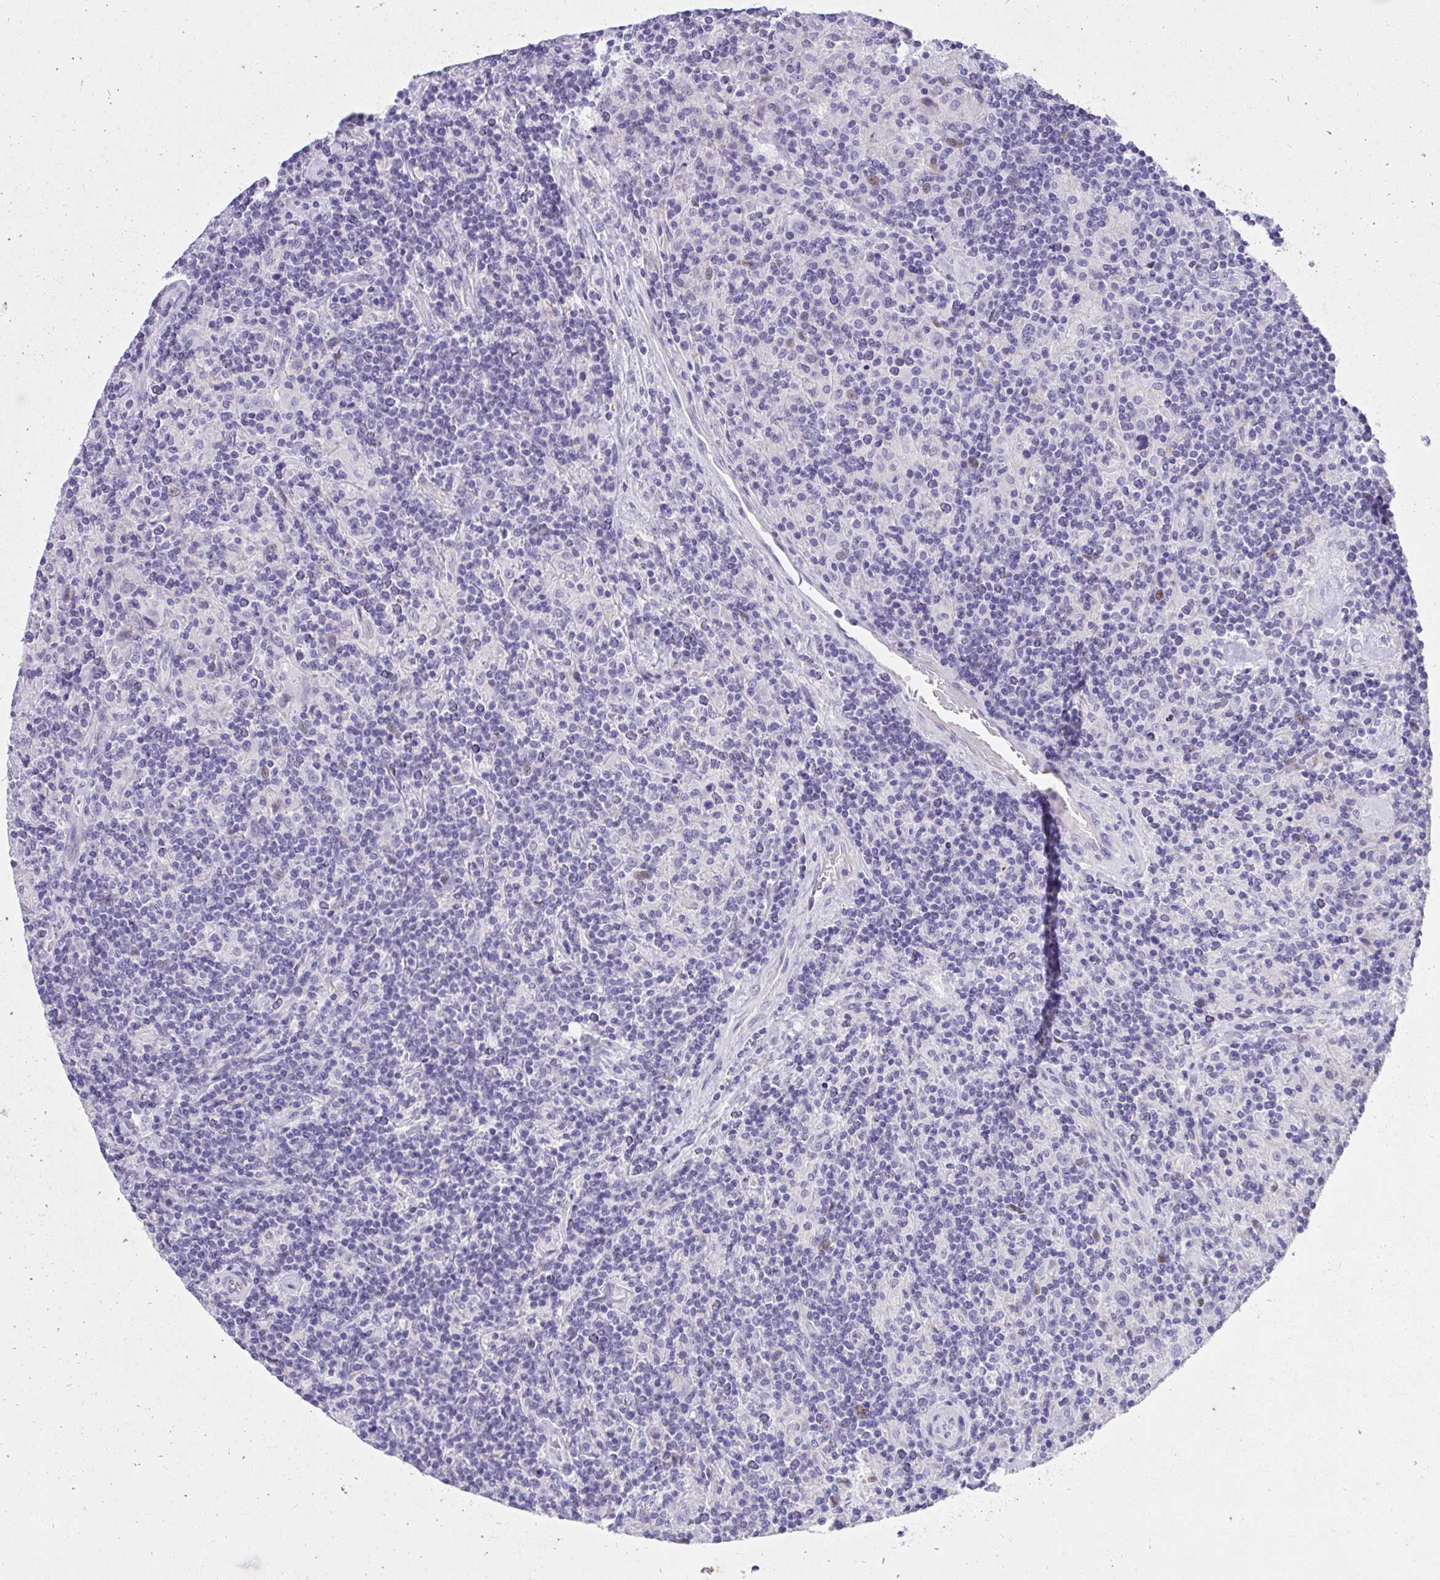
{"staining": {"intensity": "negative", "quantity": "none", "location": "none"}, "tissue": "lymphoma", "cell_type": "Tumor cells", "image_type": "cancer", "snomed": [{"axis": "morphology", "description": "Hodgkin's disease, NOS"}, {"axis": "topography", "description": "Lymph node"}], "caption": "IHC histopathology image of human lymphoma stained for a protein (brown), which demonstrates no staining in tumor cells.", "gene": "KLK1", "patient": {"sex": "male", "age": 70}}